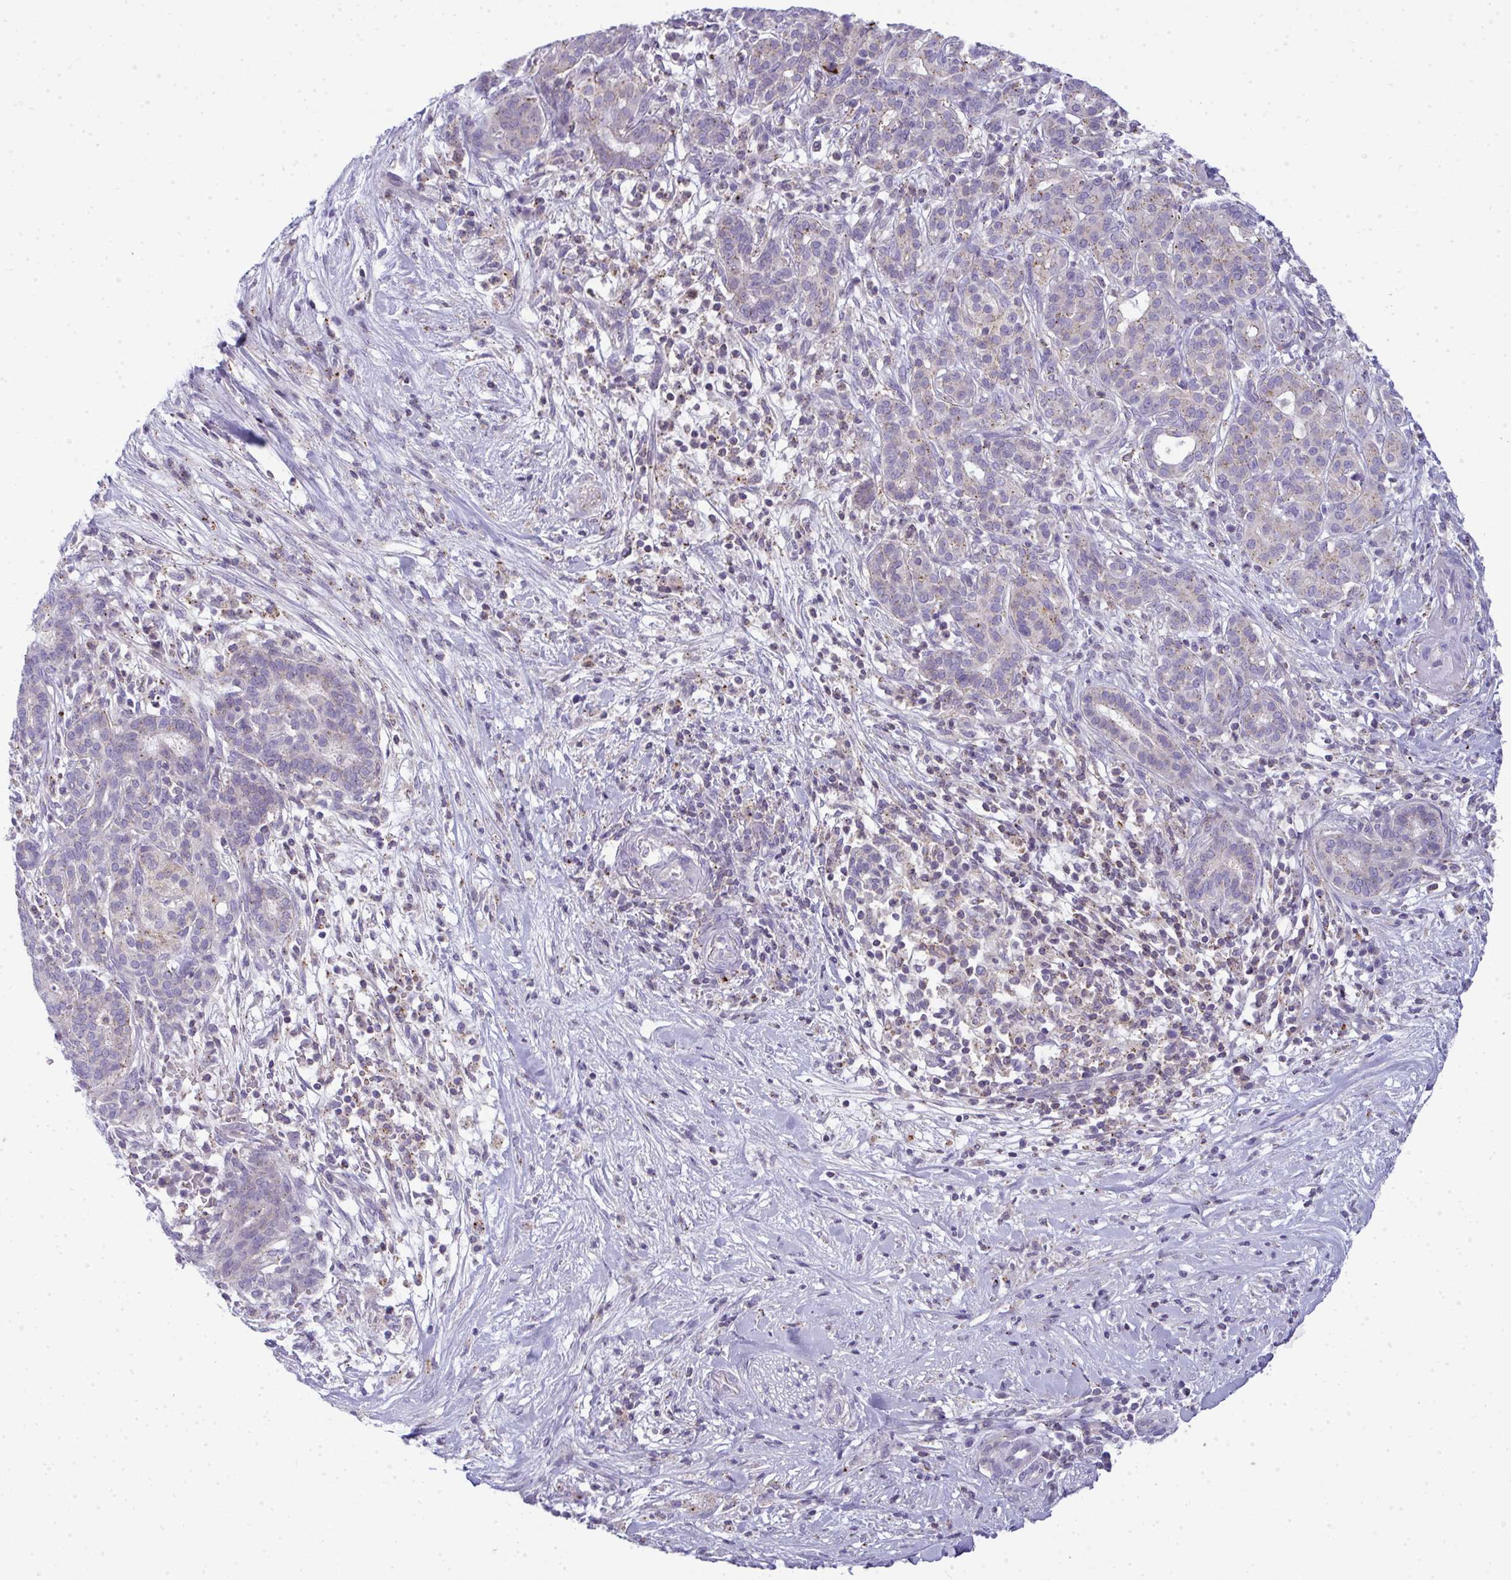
{"staining": {"intensity": "weak", "quantity": "<25%", "location": "cytoplasmic/membranous"}, "tissue": "pancreatic cancer", "cell_type": "Tumor cells", "image_type": "cancer", "snomed": [{"axis": "morphology", "description": "Adenocarcinoma, NOS"}, {"axis": "topography", "description": "Pancreas"}], "caption": "IHC of human pancreatic cancer (adenocarcinoma) shows no expression in tumor cells.", "gene": "VPS4B", "patient": {"sex": "male", "age": 44}}